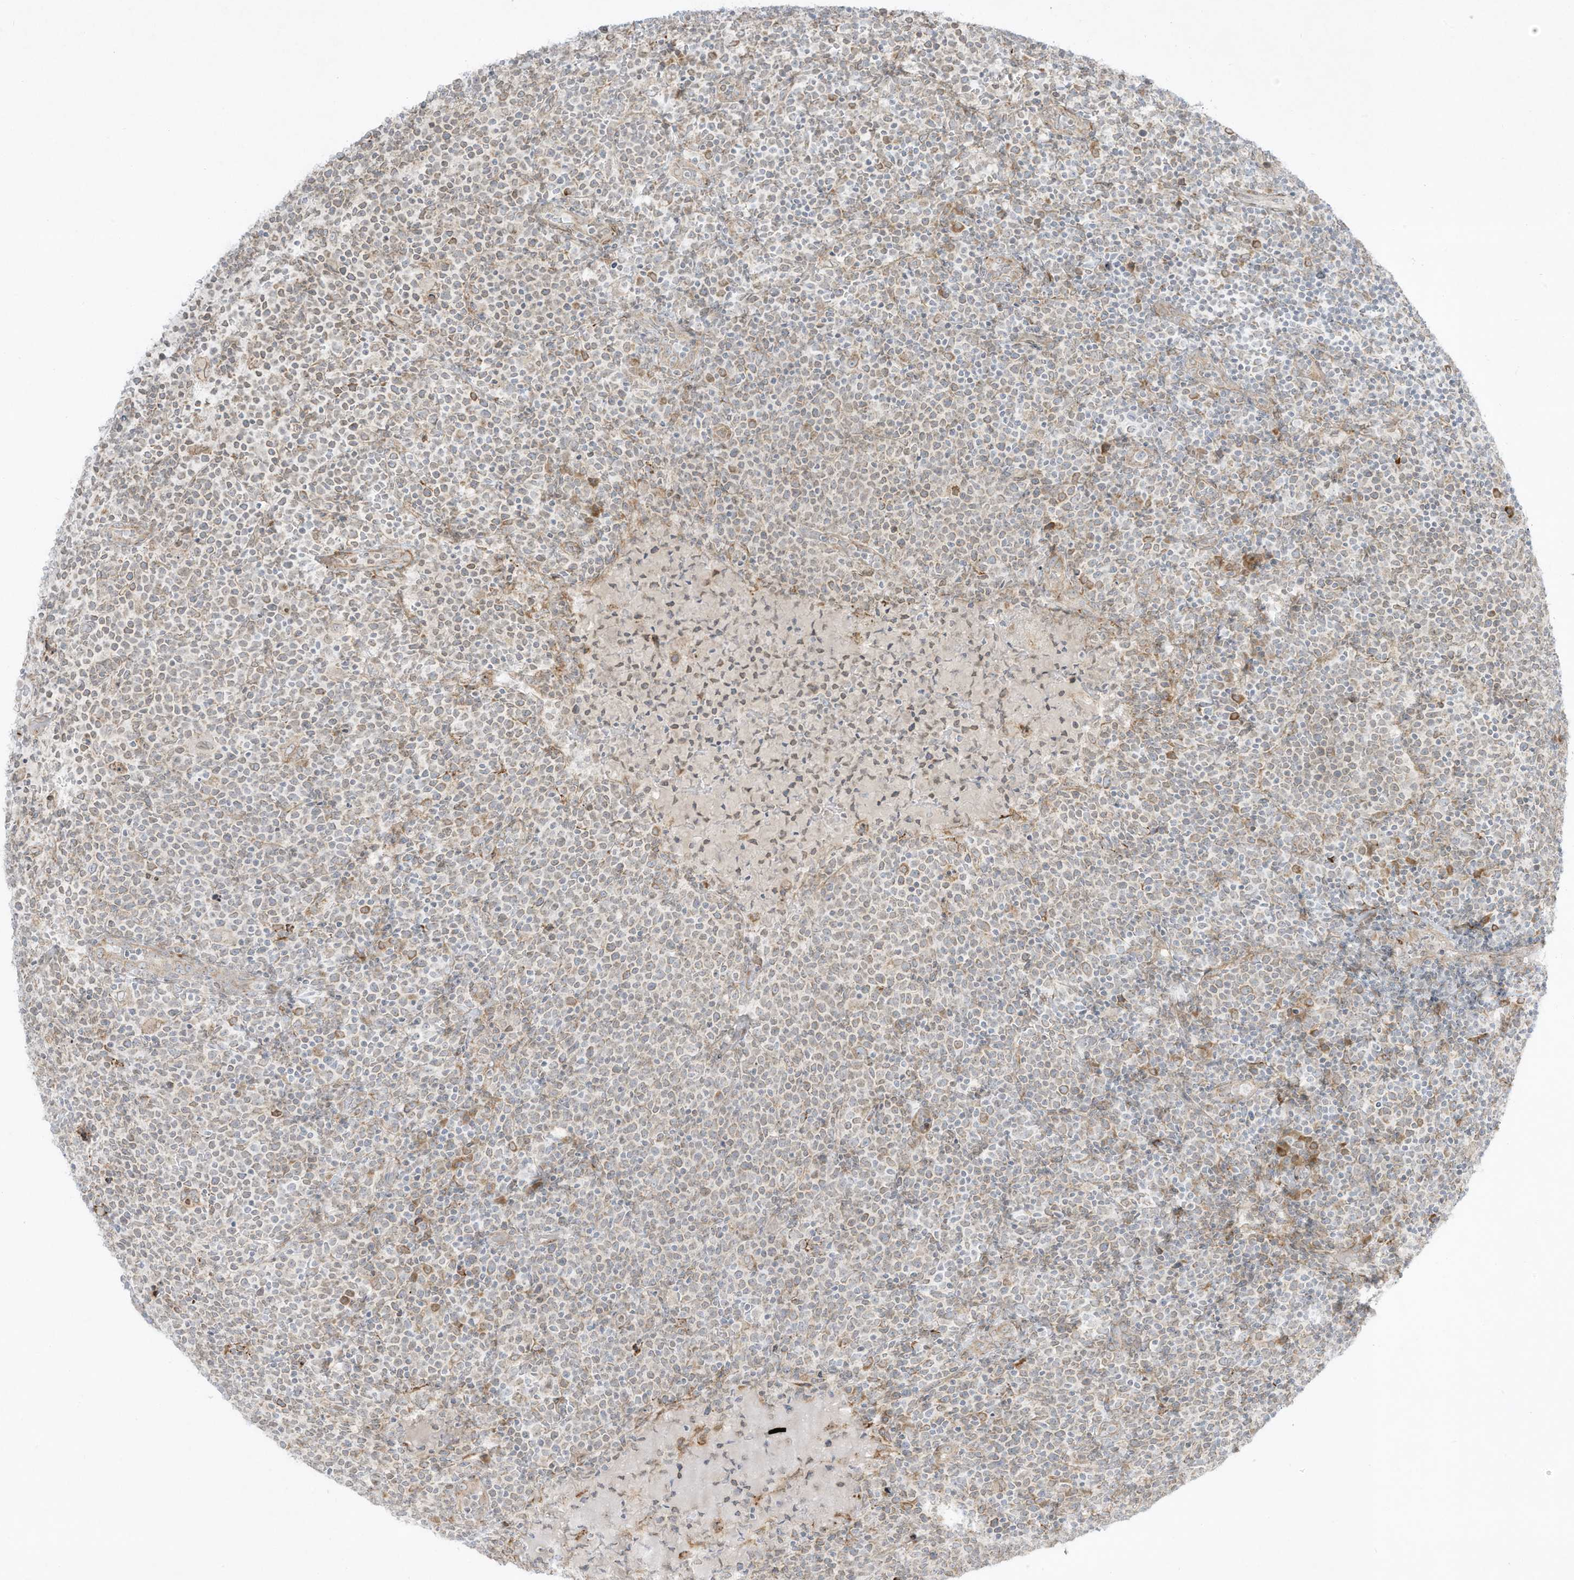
{"staining": {"intensity": "weak", "quantity": "<25%", "location": "cytoplasmic/membranous"}, "tissue": "lymphoma", "cell_type": "Tumor cells", "image_type": "cancer", "snomed": [{"axis": "morphology", "description": "Malignant lymphoma, non-Hodgkin's type, High grade"}, {"axis": "topography", "description": "Lymph node"}], "caption": "Tumor cells are negative for brown protein staining in high-grade malignant lymphoma, non-Hodgkin's type.", "gene": "PTK6", "patient": {"sex": "male", "age": 61}}